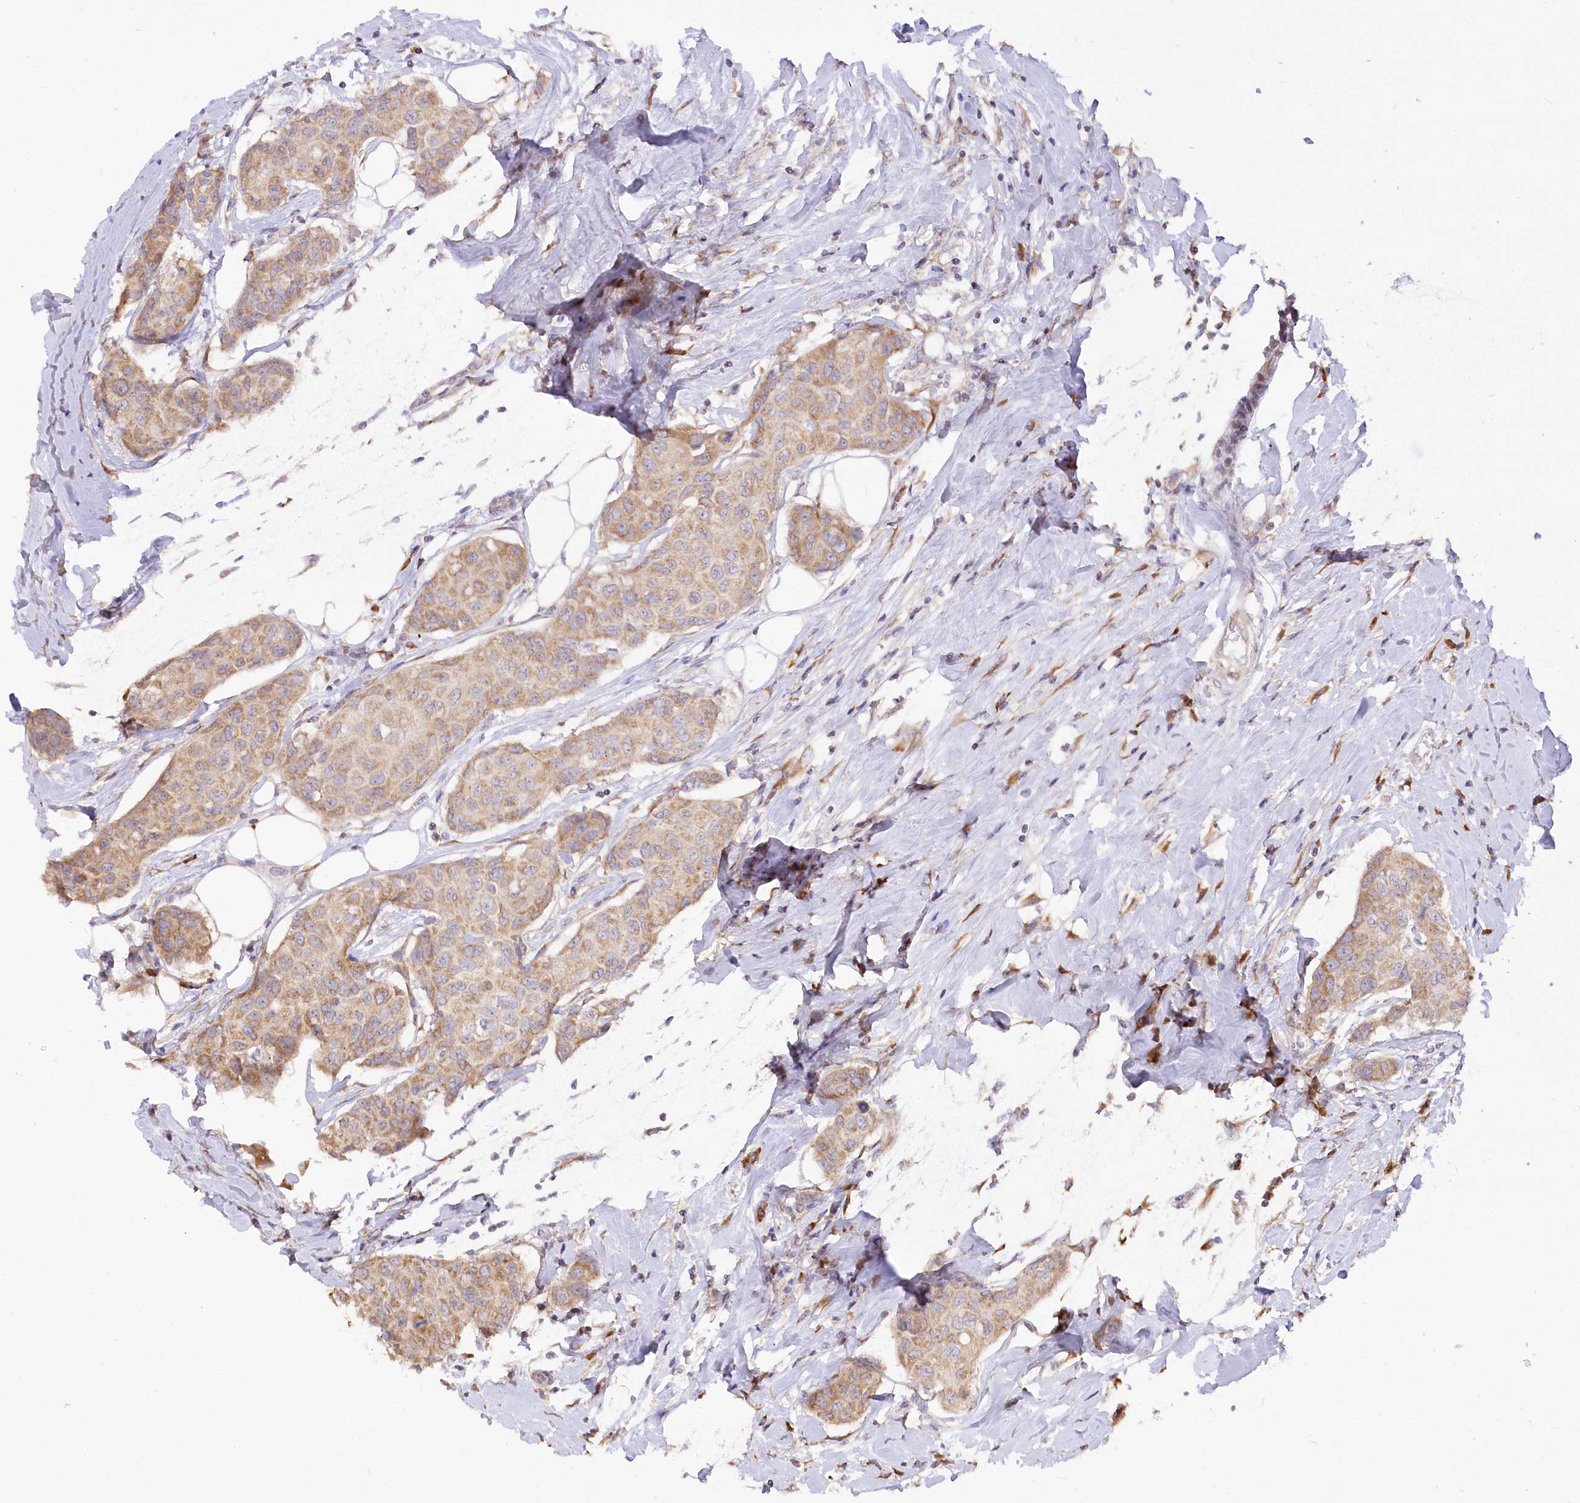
{"staining": {"intensity": "moderate", "quantity": ">75%", "location": "cytoplasmic/membranous"}, "tissue": "breast cancer", "cell_type": "Tumor cells", "image_type": "cancer", "snomed": [{"axis": "morphology", "description": "Duct carcinoma"}, {"axis": "topography", "description": "Breast"}], "caption": "High-power microscopy captured an IHC photomicrograph of infiltrating ductal carcinoma (breast), revealing moderate cytoplasmic/membranous expression in approximately >75% of tumor cells. The staining is performed using DAB brown chromogen to label protein expression. The nuclei are counter-stained blue using hematoxylin.", "gene": "STT3B", "patient": {"sex": "female", "age": 80}}